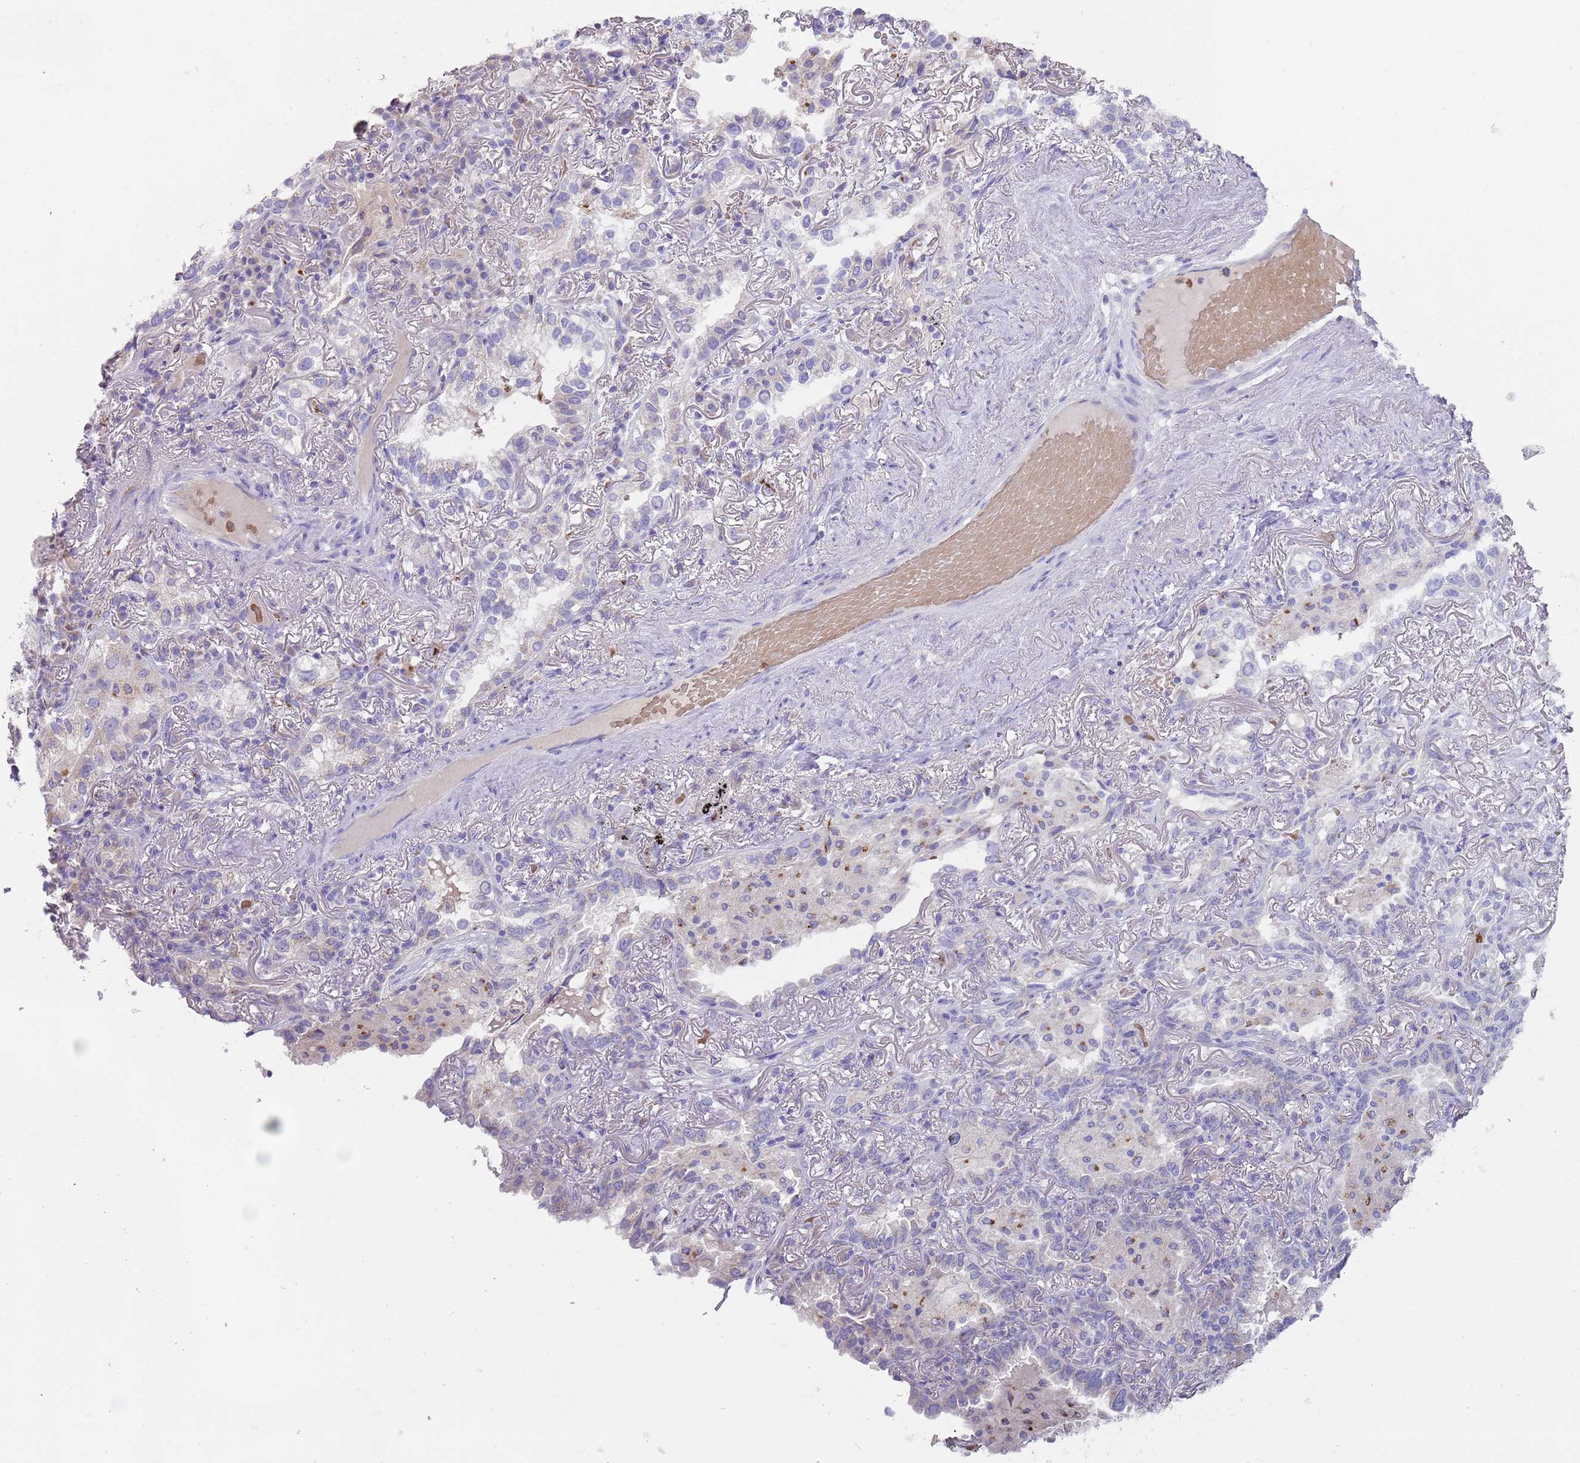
{"staining": {"intensity": "negative", "quantity": "none", "location": "none"}, "tissue": "lung cancer", "cell_type": "Tumor cells", "image_type": "cancer", "snomed": [{"axis": "morphology", "description": "Adenocarcinoma, NOS"}, {"axis": "topography", "description": "Lung"}], "caption": "Tumor cells show no significant staining in lung cancer.", "gene": "TMEM251", "patient": {"sex": "female", "age": 69}}